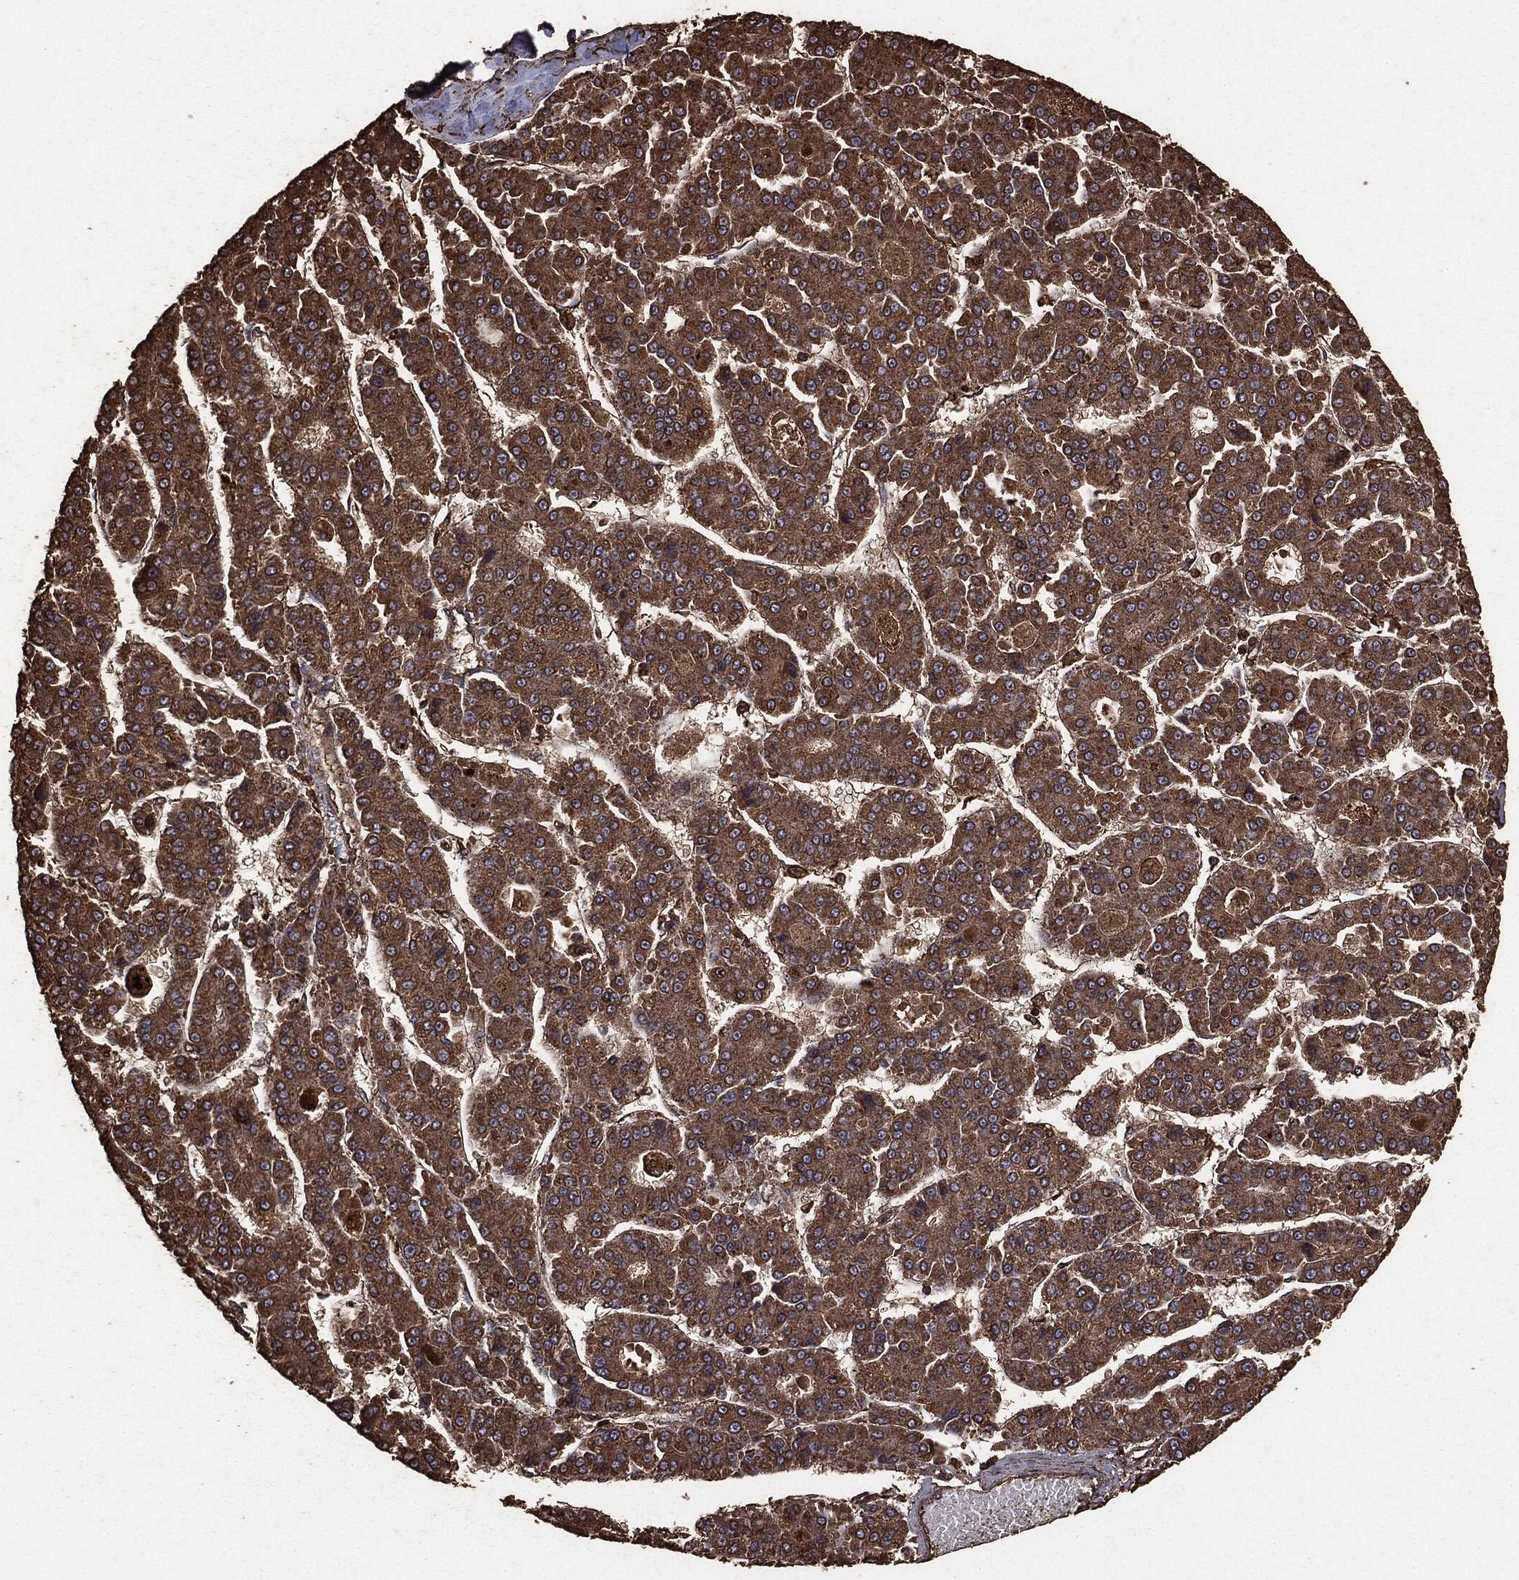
{"staining": {"intensity": "strong", "quantity": ">75%", "location": "cytoplasmic/membranous"}, "tissue": "liver cancer", "cell_type": "Tumor cells", "image_type": "cancer", "snomed": [{"axis": "morphology", "description": "Carcinoma, Hepatocellular, NOS"}, {"axis": "topography", "description": "Liver"}], "caption": "Immunohistochemical staining of human liver cancer (hepatocellular carcinoma) shows strong cytoplasmic/membranous protein positivity in approximately >75% of tumor cells.", "gene": "MTOR", "patient": {"sex": "male", "age": 70}}